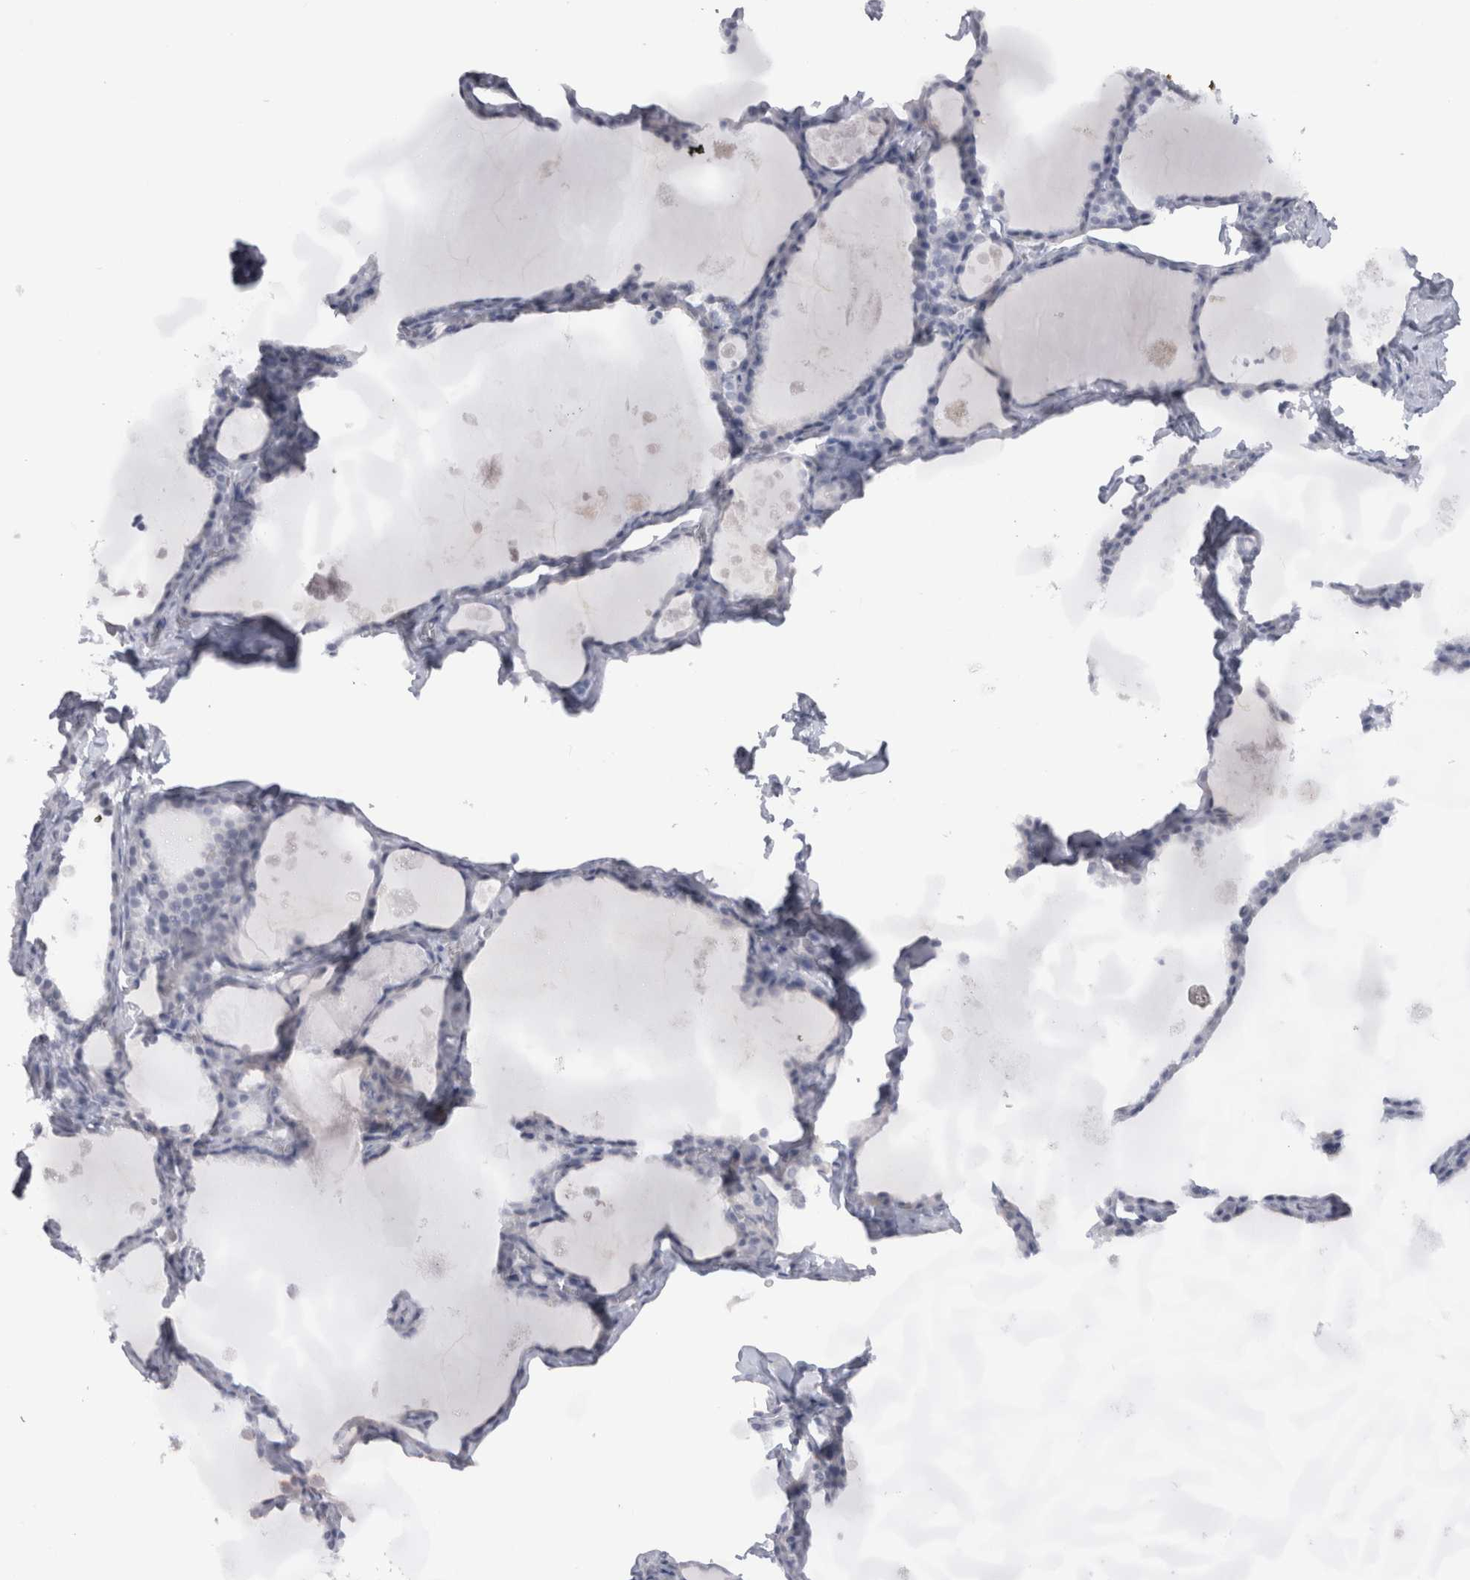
{"staining": {"intensity": "negative", "quantity": "none", "location": "none"}, "tissue": "thyroid gland", "cell_type": "Glandular cells", "image_type": "normal", "snomed": [{"axis": "morphology", "description": "Normal tissue, NOS"}, {"axis": "topography", "description": "Thyroid gland"}], "caption": "Image shows no significant protein positivity in glandular cells of unremarkable thyroid gland. Brightfield microscopy of IHC stained with DAB (3,3'-diaminobenzidine) (brown) and hematoxylin (blue), captured at high magnification.", "gene": "CDH17", "patient": {"sex": "male", "age": 56}}